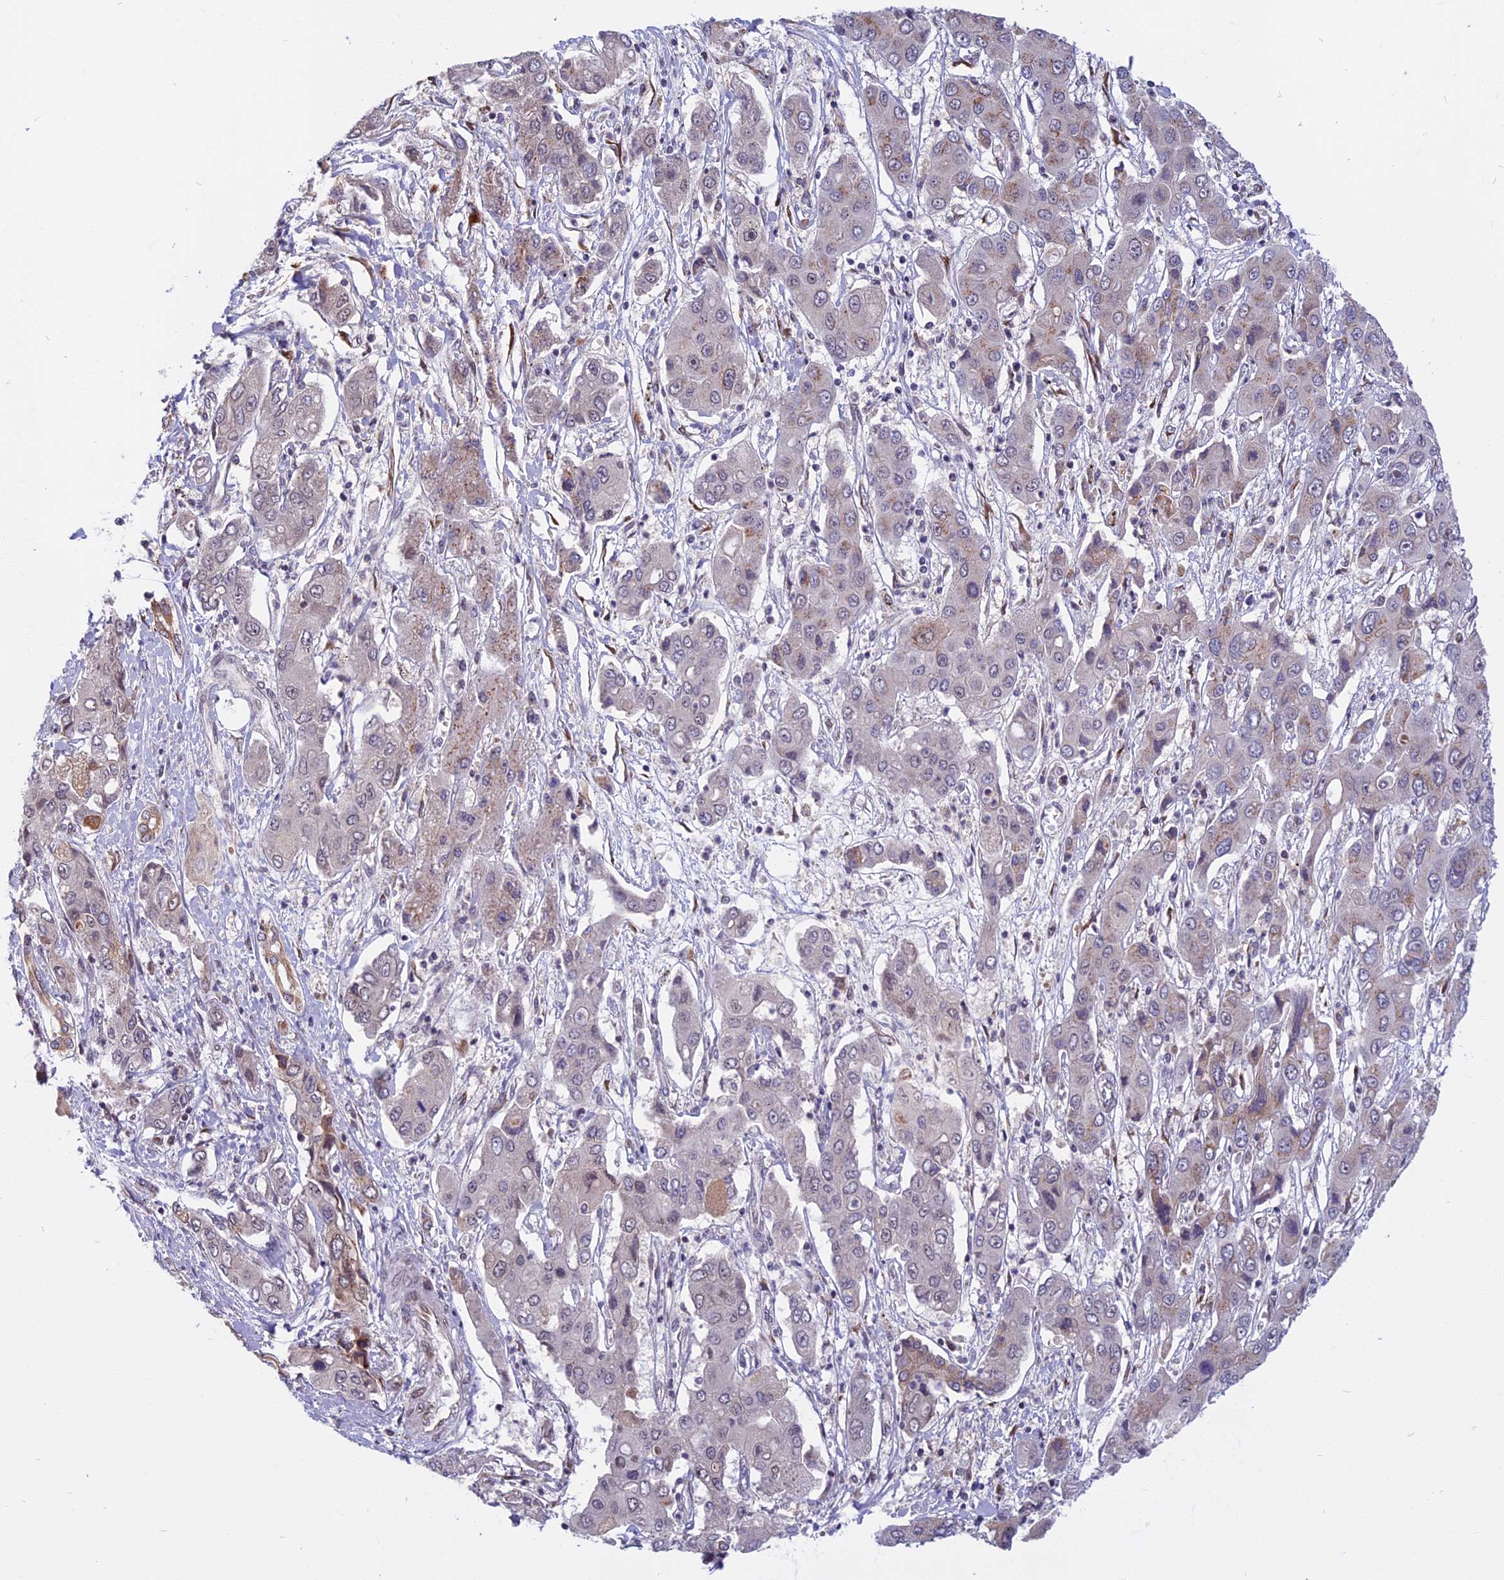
{"staining": {"intensity": "moderate", "quantity": "<25%", "location": "cytoplasmic/membranous,nuclear"}, "tissue": "liver cancer", "cell_type": "Tumor cells", "image_type": "cancer", "snomed": [{"axis": "morphology", "description": "Cholangiocarcinoma"}, {"axis": "topography", "description": "Liver"}], "caption": "Tumor cells show moderate cytoplasmic/membranous and nuclear expression in approximately <25% of cells in liver cancer (cholangiocarcinoma). The protein is stained brown, and the nuclei are stained in blue (DAB IHC with brightfield microscopy, high magnification).", "gene": "CCDC113", "patient": {"sex": "male", "age": 67}}